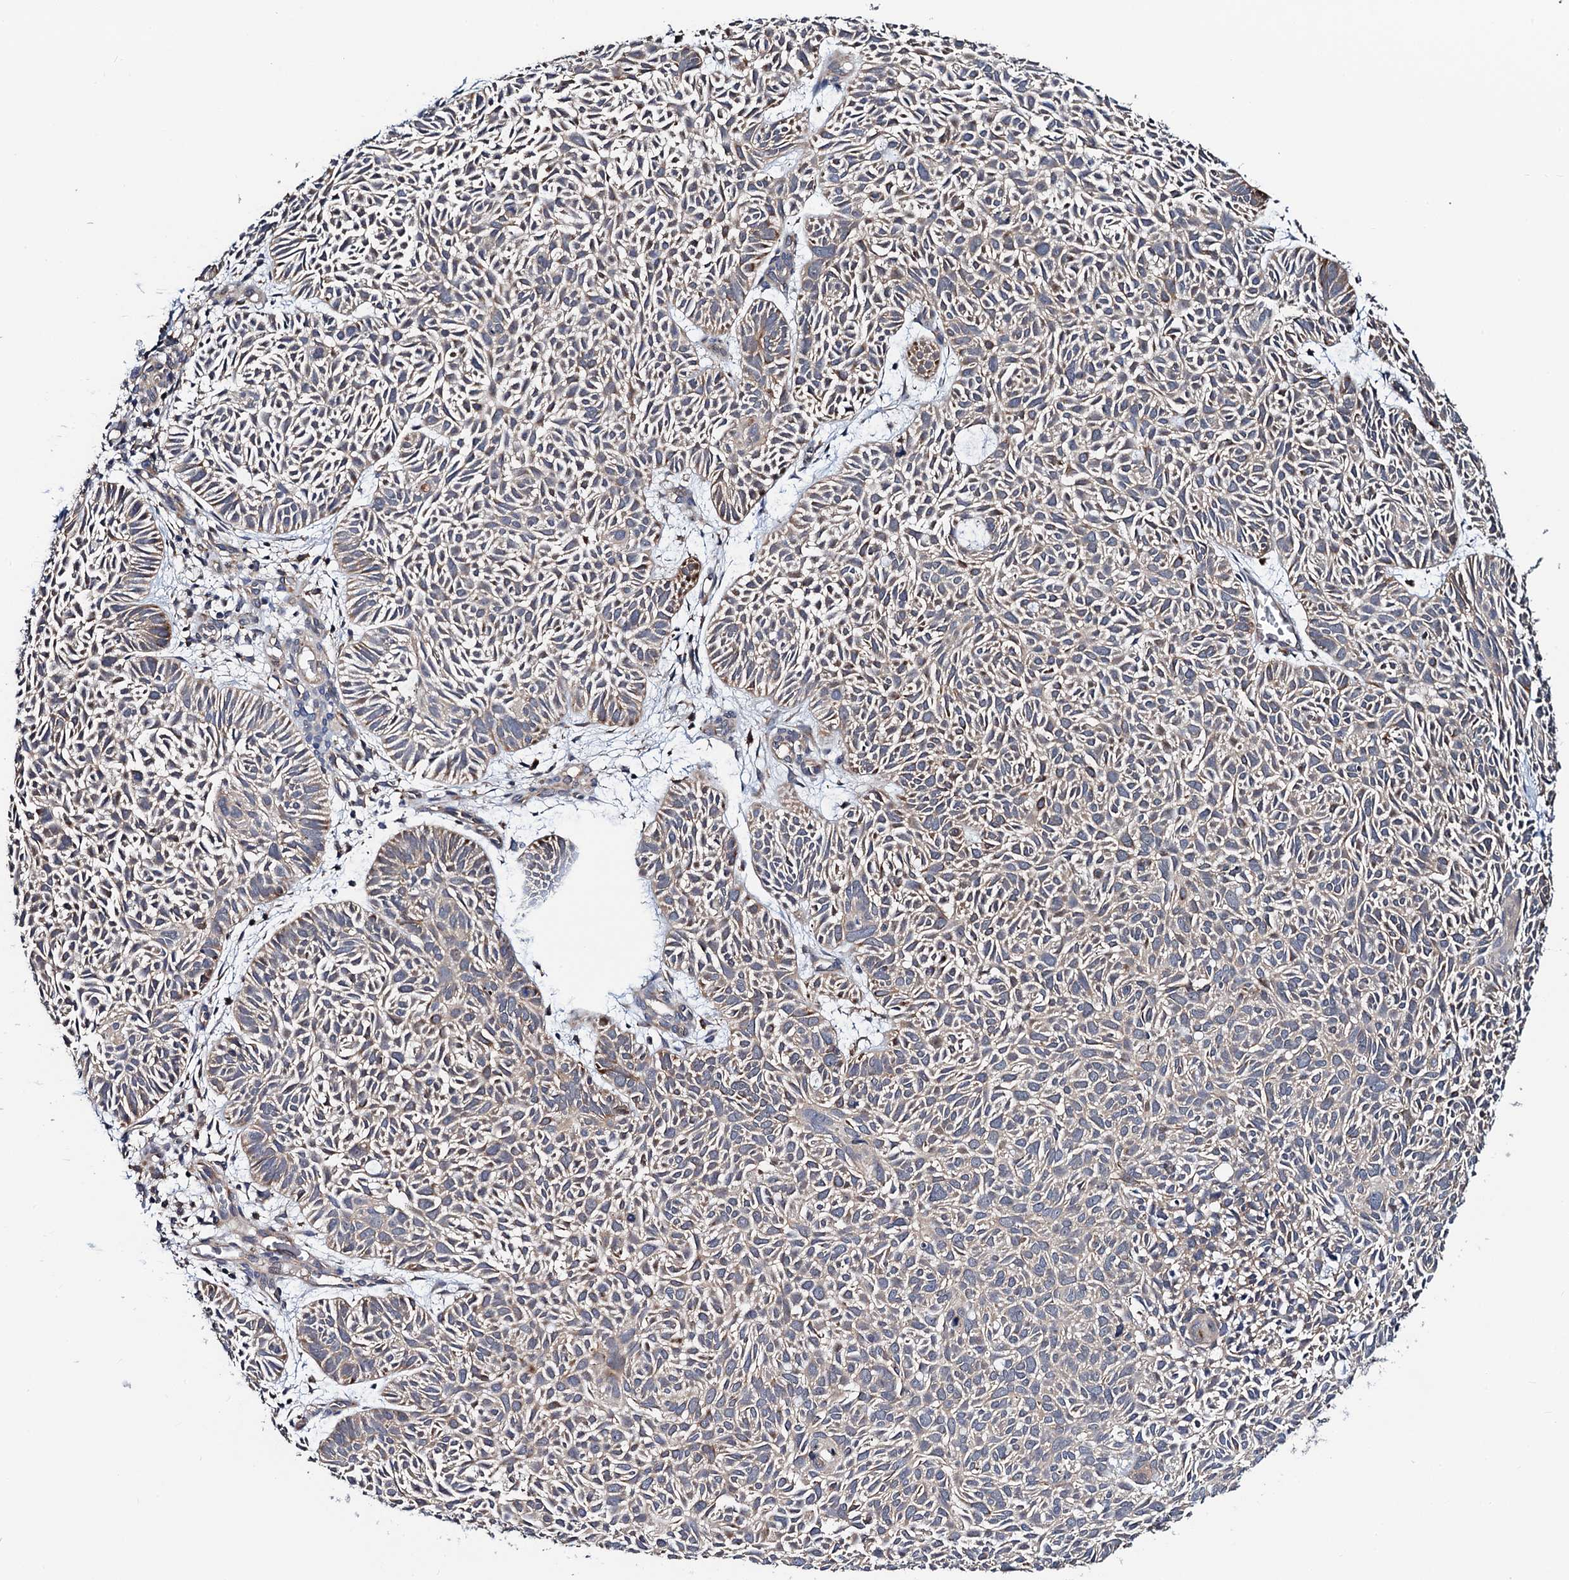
{"staining": {"intensity": "weak", "quantity": "<25%", "location": "cytoplasmic/membranous"}, "tissue": "skin cancer", "cell_type": "Tumor cells", "image_type": "cancer", "snomed": [{"axis": "morphology", "description": "Basal cell carcinoma"}, {"axis": "topography", "description": "Skin"}], "caption": "The image demonstrates no staining of tumor cells in skin cancer.", "gene": "PGLS", "patient": {"sex": "male", "age": 69}}